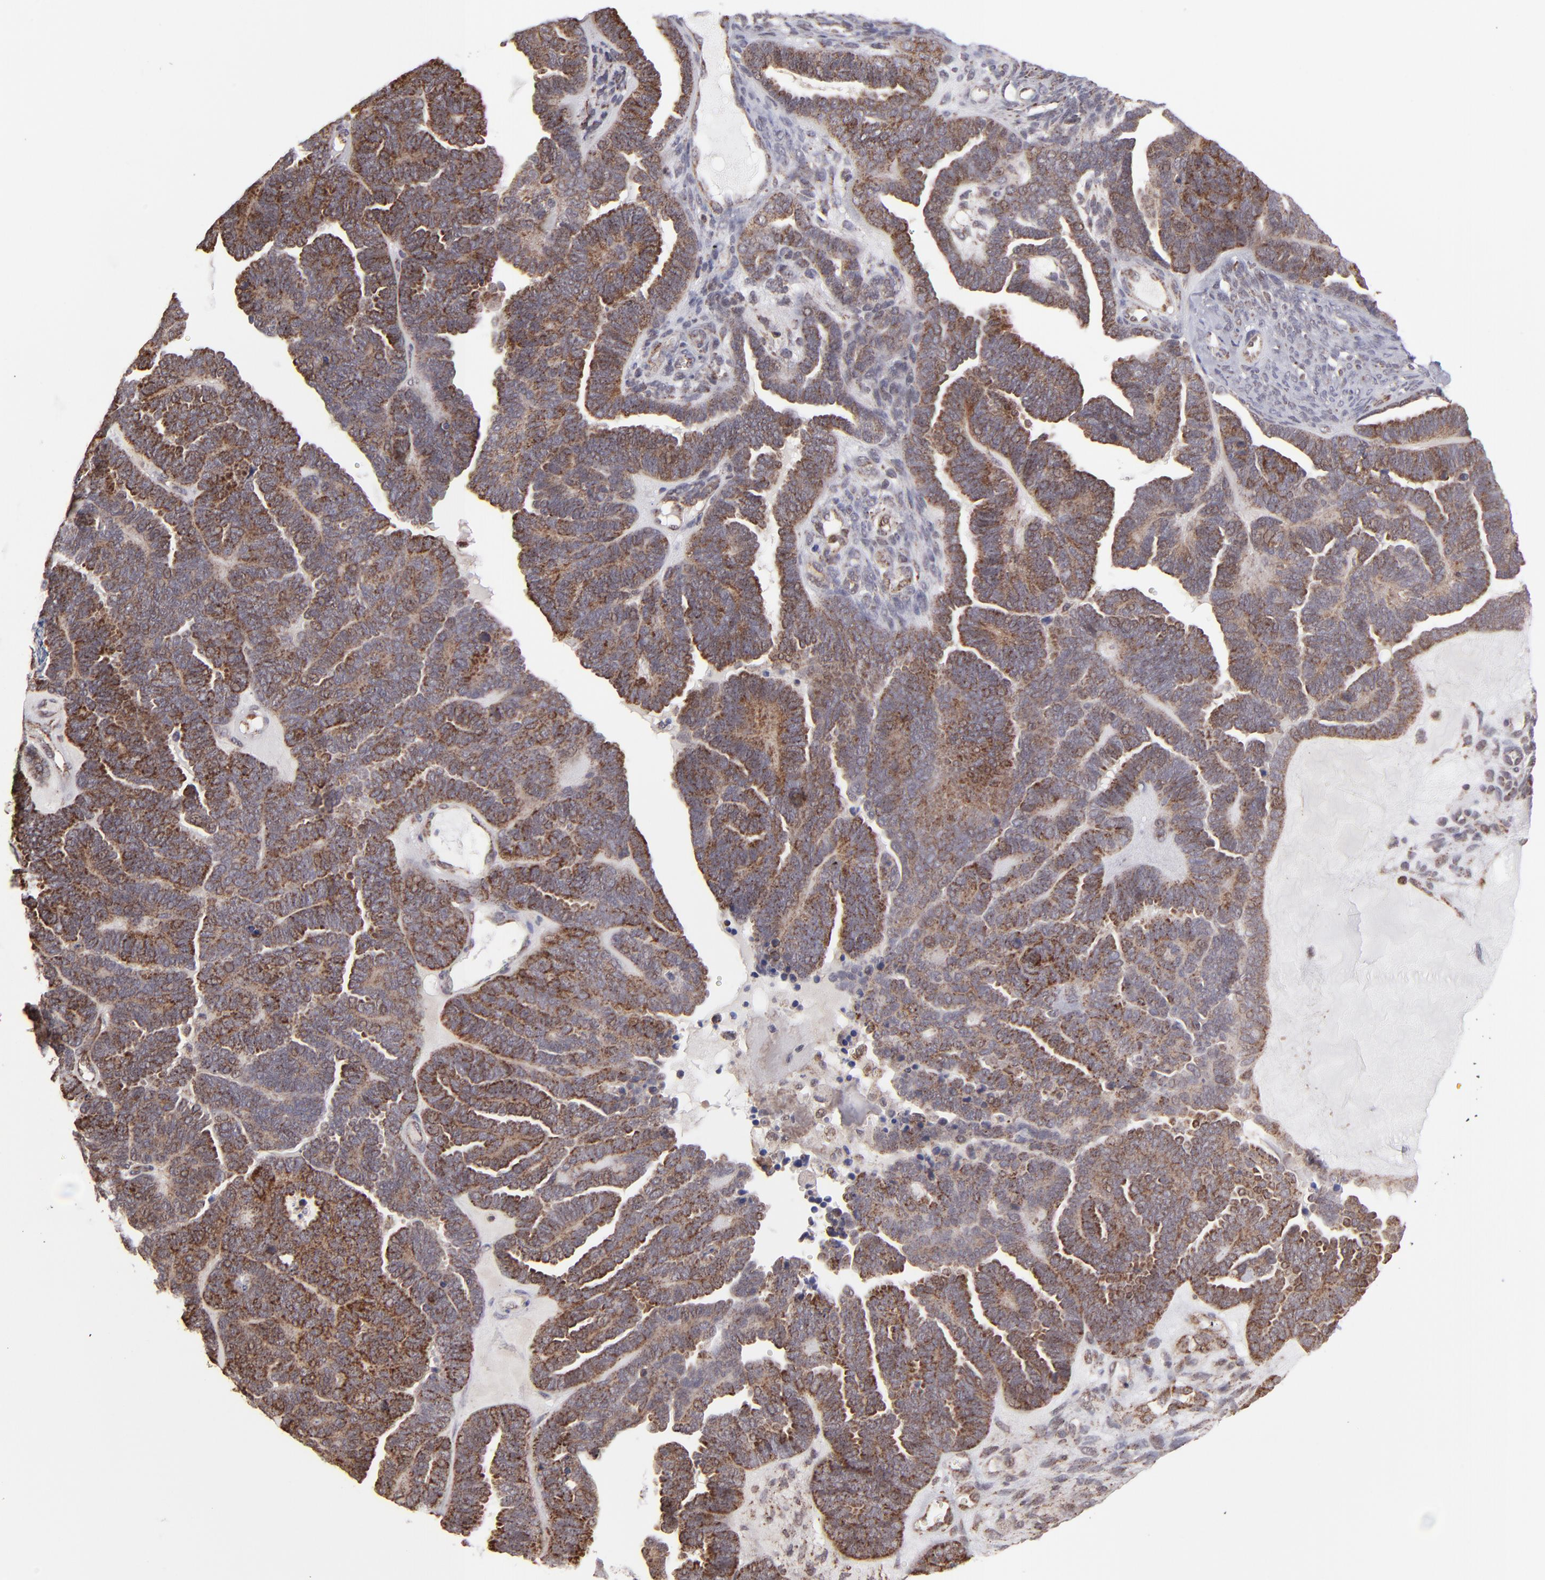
{"staining": {"intensity": "moderate", "quantity": ">75%", "location": "cytoplasmic/membranous"}, "tissue": "endometrial cancer", "cell_type": "Tumor cells", "image_type": "cancer", "snomed": [{"axis": "morphology", "description": "Neoplasm, malignant, NOS"}, {"axis": "topography", "description": "Endometrium"}], "caption": "High-power microscopy captured an immunohistochemistry (IHC) histopathology image of endometrial cancer, revealing moderate cytoplasmic/membranous expression in about >75% of tumor cells. (IHC, brightfield microscopy, high magnification).", "gene": "SLC15A1", "patient": {"sex": "female", "age": 74}}